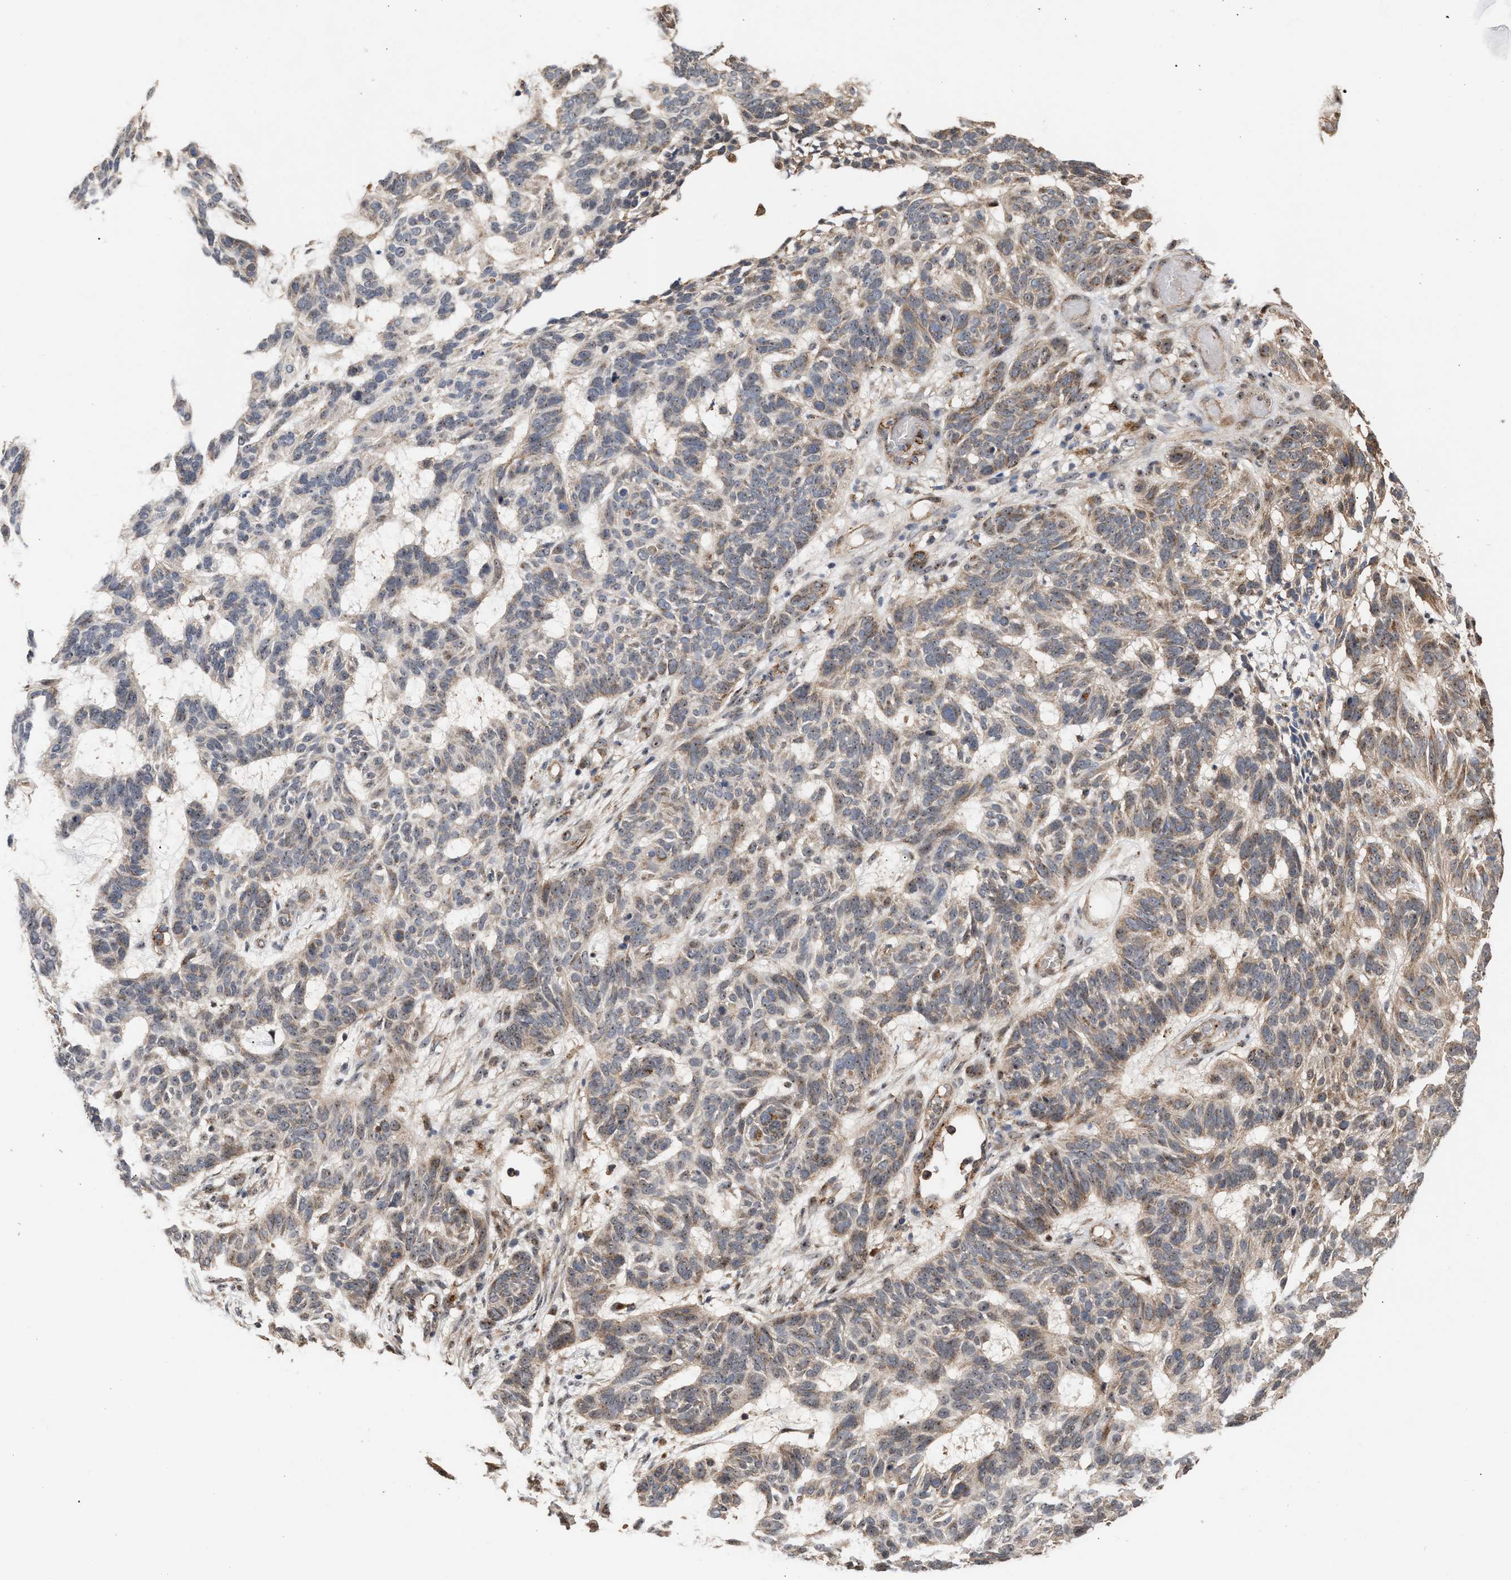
{"staining": {"intensity": "weak", "quantity": "25%-75%", "location": "cytoplasmic/membranous,nuclear"}, "tissue": "skin cancer", "cell_type": "Tumor cells", "image_type": "cancer", "snomed": [{"axis": "morphology", "description": "Basal cell carcinoma"}, {"axis": "topography", "description": "Skin"}], "caption": "High-power microscopy captured an immunohistochemistry (IHC) histopathology image of skin basal cell carcinoma, revealing weak cytoplasmic/membranous and nuclear expression in approximately 25%-75% of tumor cells.", "gene": "EXOSC2", "patient": {"sex": "male", "age": 85}}